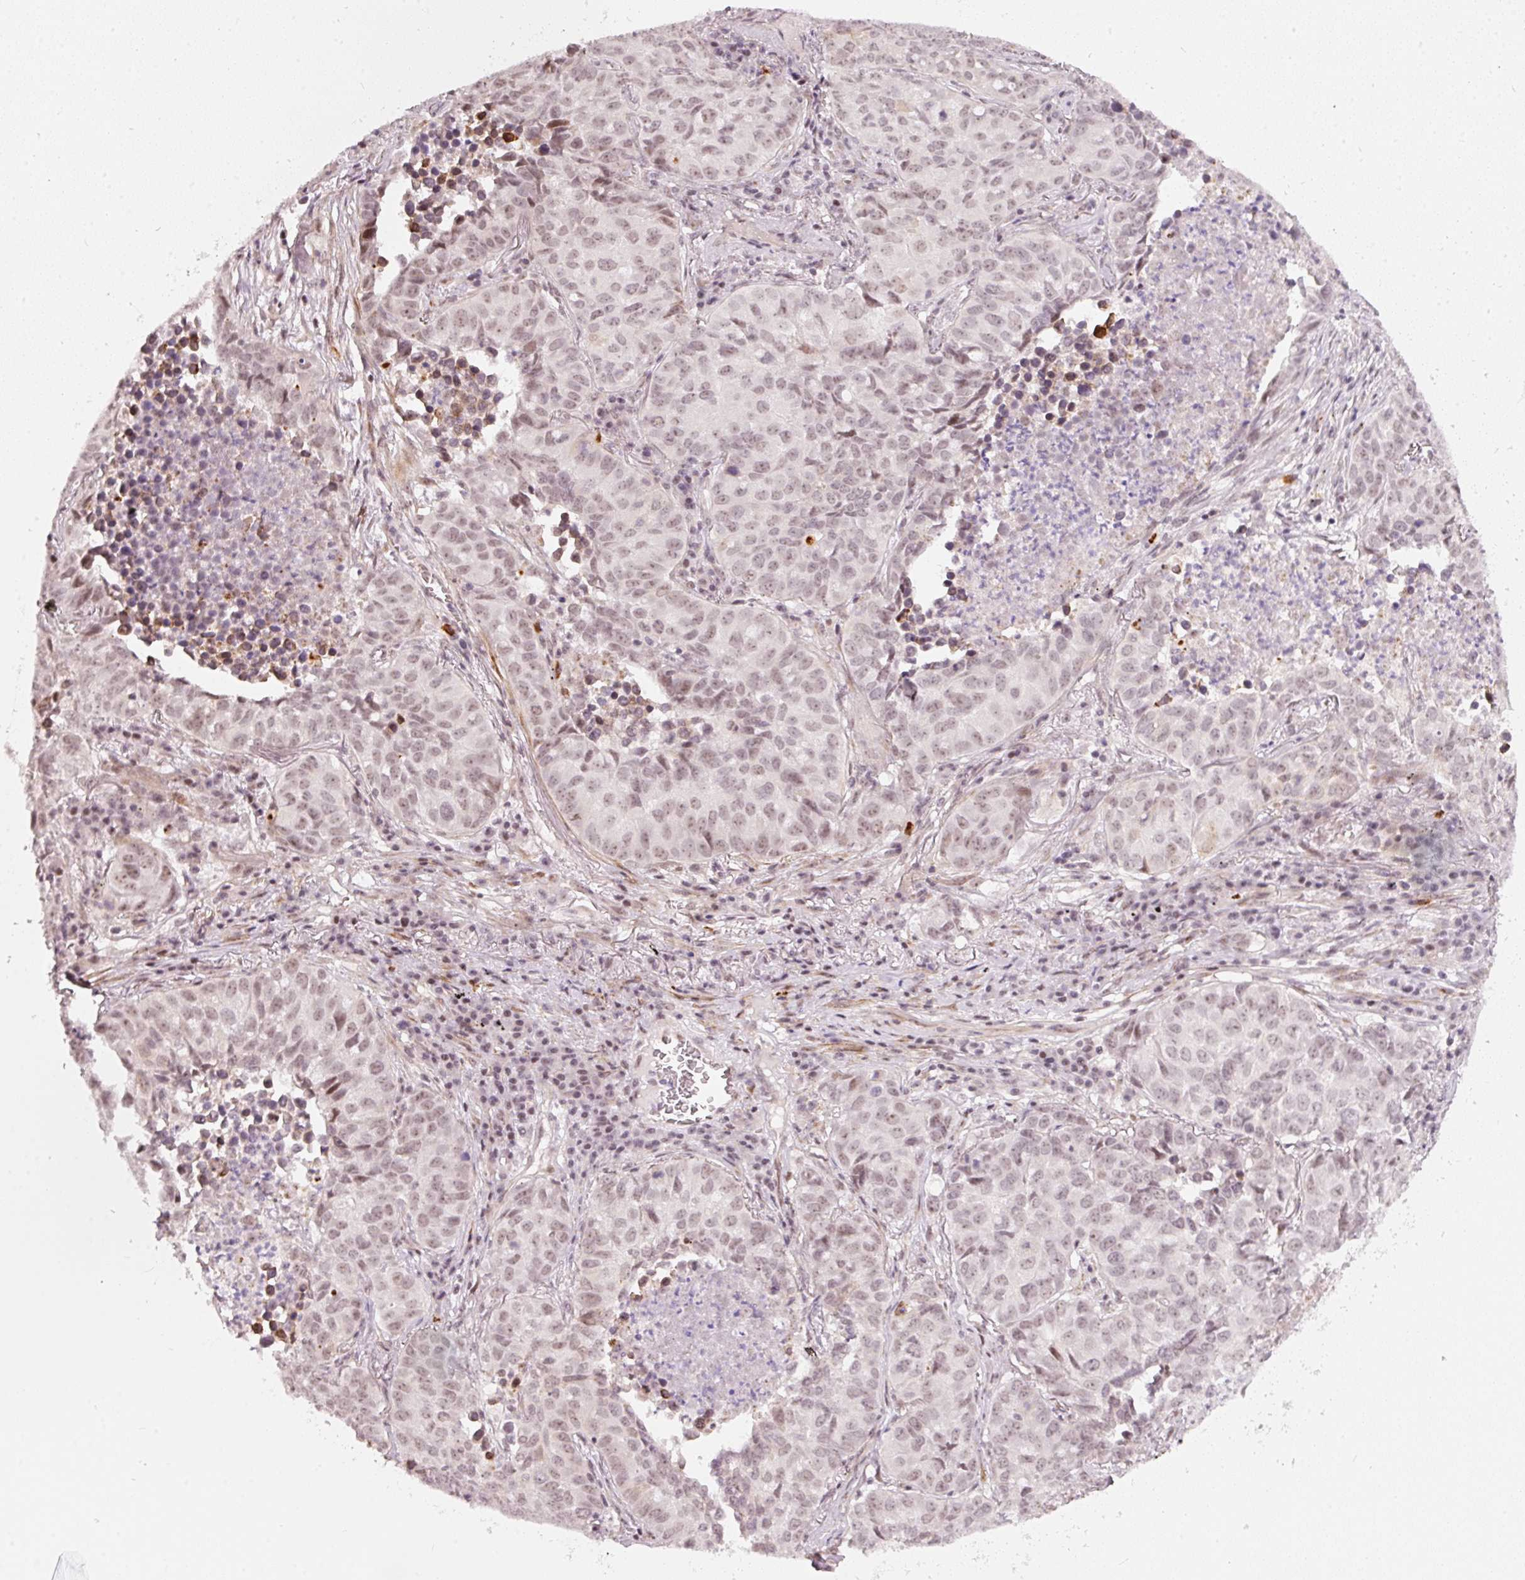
{"staining": {"intensity": "weak", "quantity": ">75%", "location": "nuclear"}, "tissue": "lung cancer", "cell_type": "Tumor cells", "image_type": "cancer", "snomed": [{"axis": "morphology", "description": "Adenocarcinoma, NOS"}, {"axis": "topography", "description": "Lung"}], "caption": "Protein expression analysis of human adenocarcinoma (lung) reveals weak nuclear expression in about >75% of tumor cells.", "gene": "MXRA8", "patient": {"sex": "female", "age": 50}}